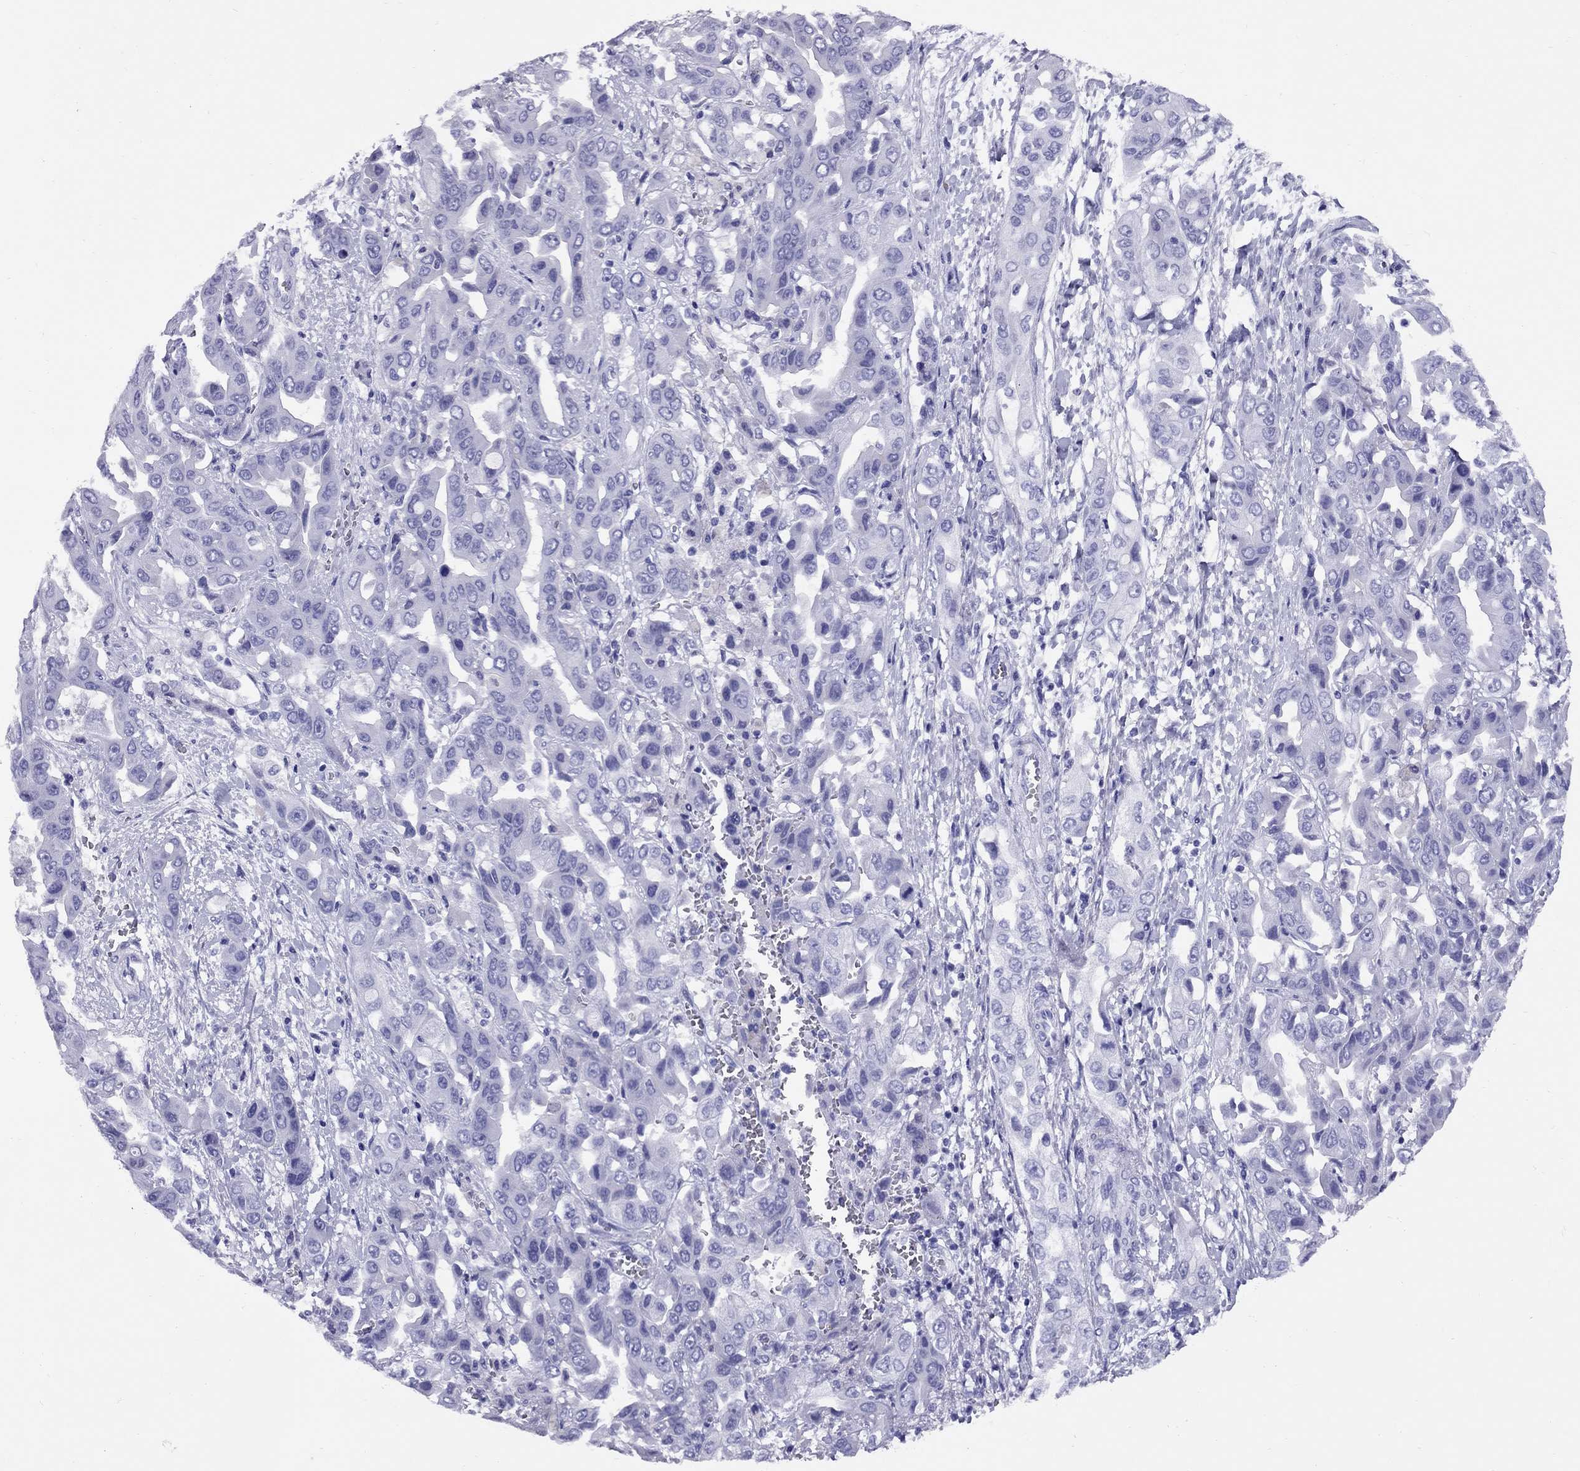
{"staining": {"intensity": "negative", "quantity": "none", "location": "none"}, "tissue": "liver cancer", "cell_type": "Tumor cells", "image_type": "cancer", "snomed": [{"axis": "morphology", "description": "Cholangiocarcinoma"}, {"axis": "topography", "description": "Liver"}], "caption": "Tumor cells are negative for brown protein staining in liver cancer.", "gene": "AVPR1B", "patient": {"sex": "female", "age": 52}}